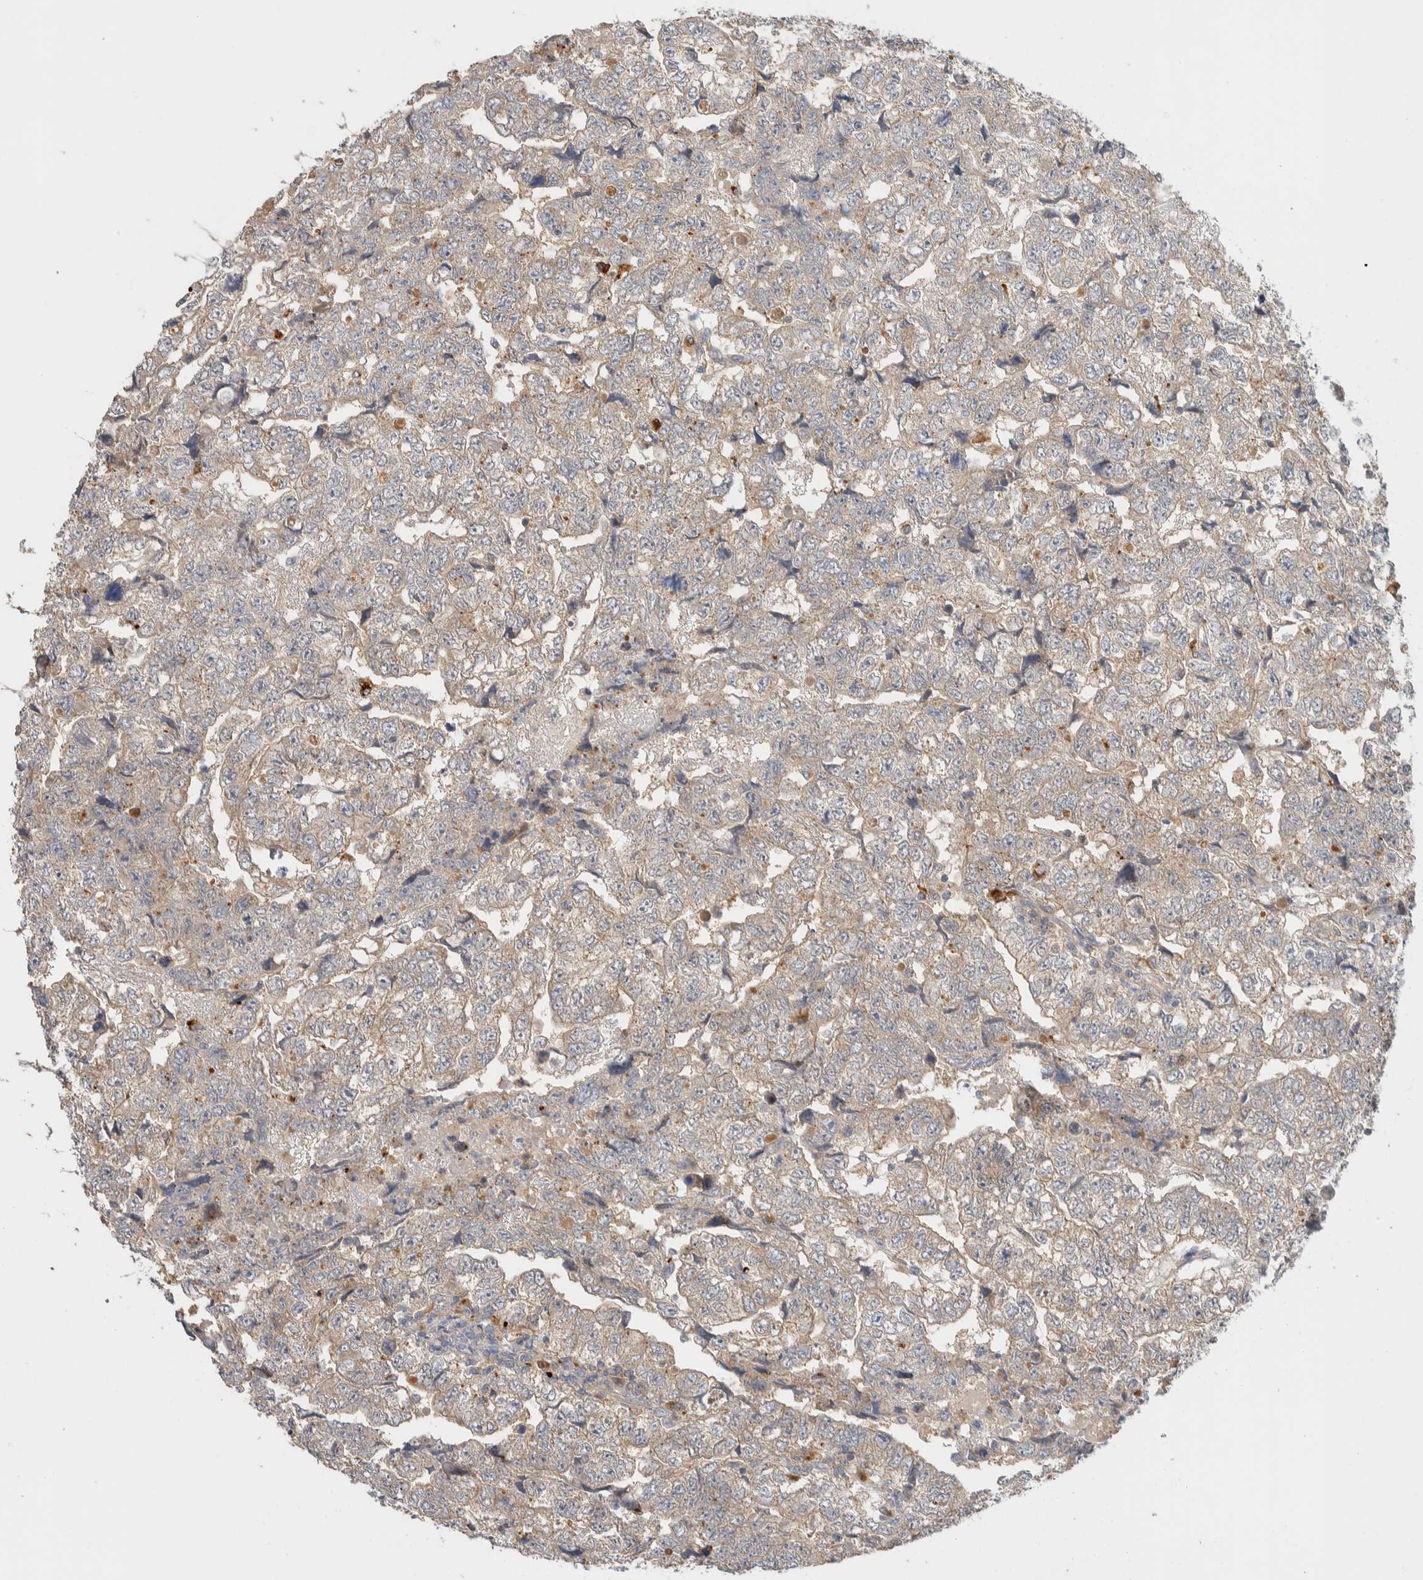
{"staining": {"intensity": "weak", "quantity": "25%-75%", "location": "cytoplasmic/membranous"}, "tissue": "testis cancer", "cell_type": "Tumor cells", "image_type": "cancer", "snomed": [{"axis": "morphology", "description": "Carcinoma, Embryonal, NOS"}, {"axis": "topography", "description": "Testis"}], "caption": "High-power microscopy captured an immunohistochemistry micrograph of embryonal carcinoma (testis), revealing weak cytoplasmic/membranous staining in about 25%-75% of tumor cells.", "gene": "GCLM", "patient": {"sex": "male", "age": 36}}